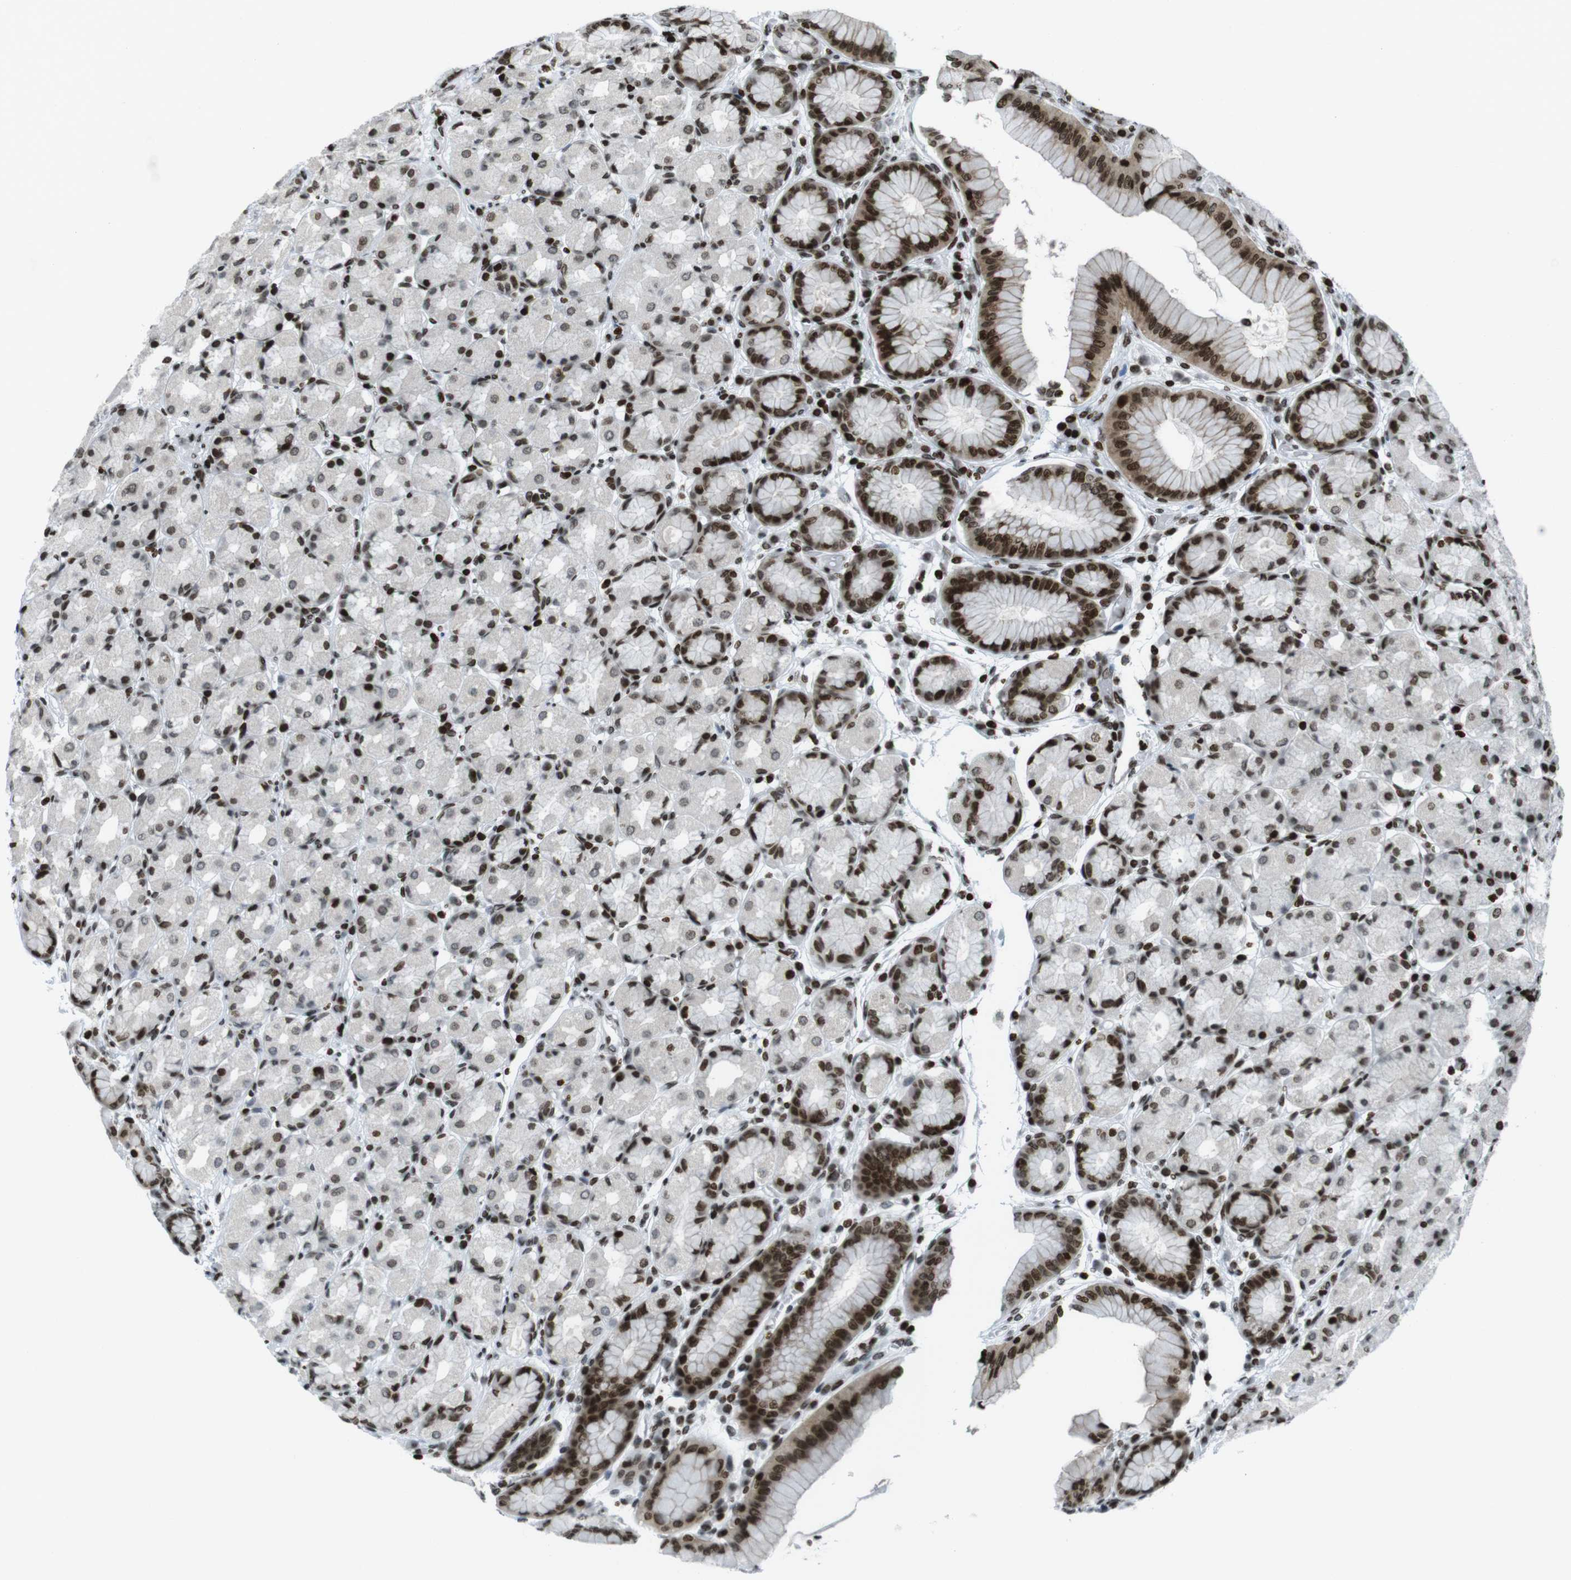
{"staining": {"intensity": "strong", "quantity": "25%-75%", "location": "nuclear"}, "tissue": "stomach", "cell_type": "Glandular cells", "image_type": "normal", "snomed": [{"axis": "morphology", "description": "Normal tissue, NOS"}, {"axis": "topography", "description": "Stomach, upper"}], "caption": "Protein staining demonstrates strong nuclear positivity in about 25%-75% of glandular cells in benign stomach.", "gene": "H2AC8", "patient": {"sex": "male", "age": 68}}